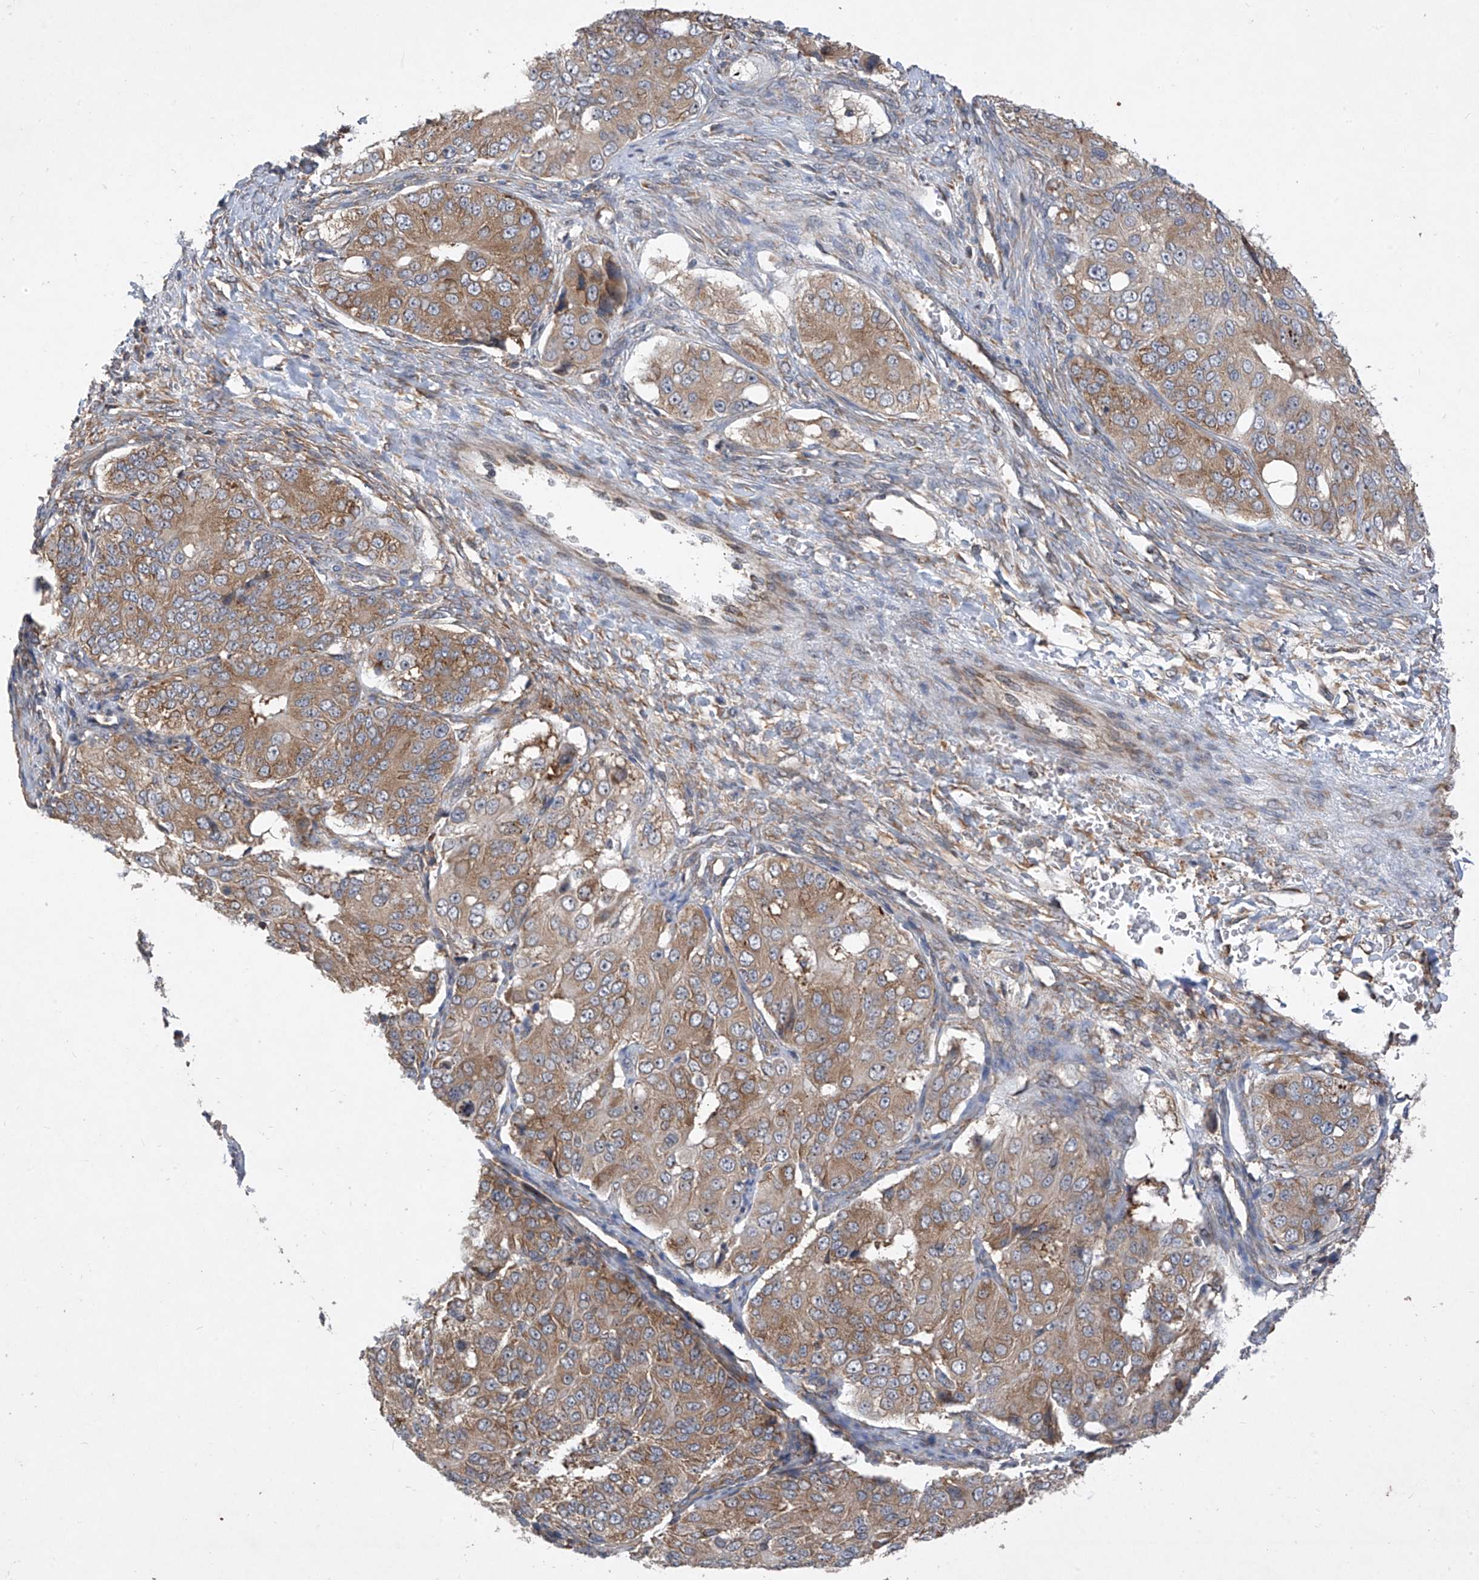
{"staining": {"intensity": "moderate", "quantity": ">75%", "location": "cytoplasmic/membranous"}, "tissue": "ovarian cancer", "cell_type": "Tumor cells", "image_type": "cancer", "snomed": [{"axis": "morphology", "description": "Carcinoma, endometroid"}, {"axis": "topography", "description": "Ovary"}], "caption": "A brown stain highlights moderate cytoplasmic/membranous positivity of a protein in human ovarian cancer (endometroid carcinoma) tumor cells.", "gene": "RPL34", "patient": {"sex": "female", "age": 51}}